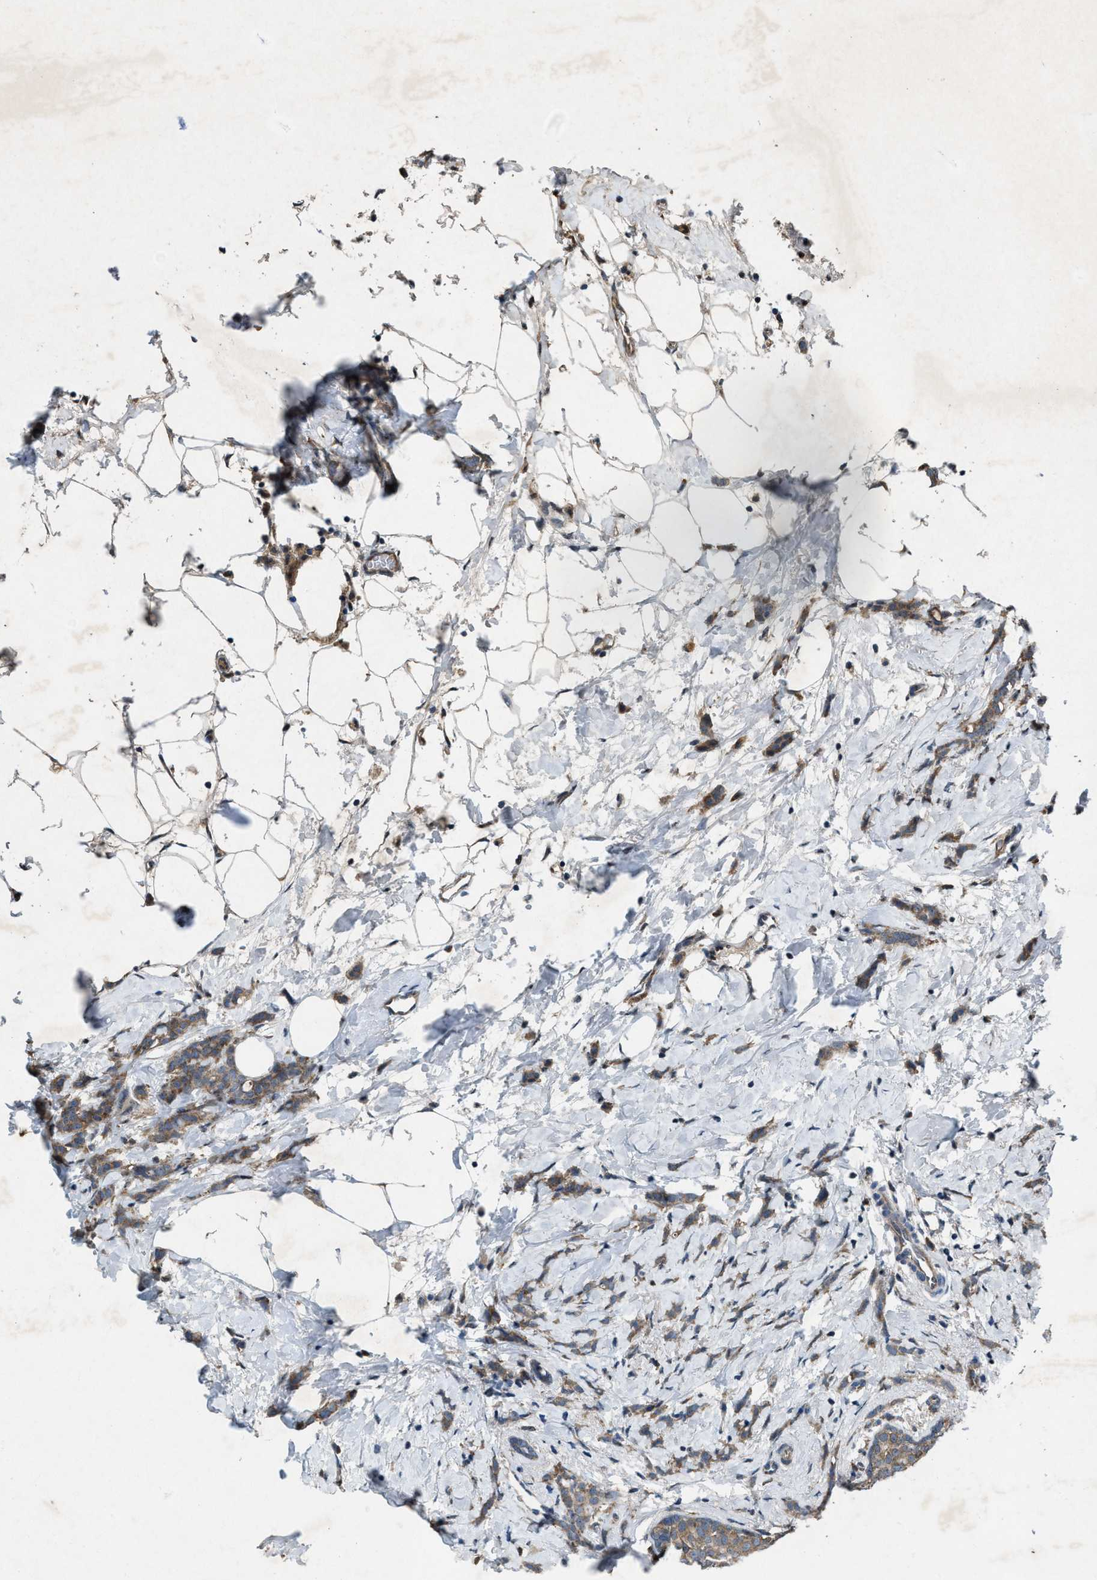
{"staining": {"intensity": "moderate", "quantity": ">75%", "location": "cytoplasmic/membranous"}, "tissue": "breast cancer", "cell_type": "Tumor cells", "image_type": "cancer", "snomed": [{"axis": "morphology", "description": "Lobular carcinoma, in situ"}, {"axis": "morphology", "description": "Lobular carcinoma"}, {"axis": "topography", "description": "Breast"}], "caption": "Moderate cytoplasmic/membranous staining is identified in approximately >75% of tumor cells in breast lobular carcinoma. Immunohistochemistry stains the protein in brown and the nuclei are stained blue.", "gene": "PDP2", "patient": {"sex": "female", "age": 41}}